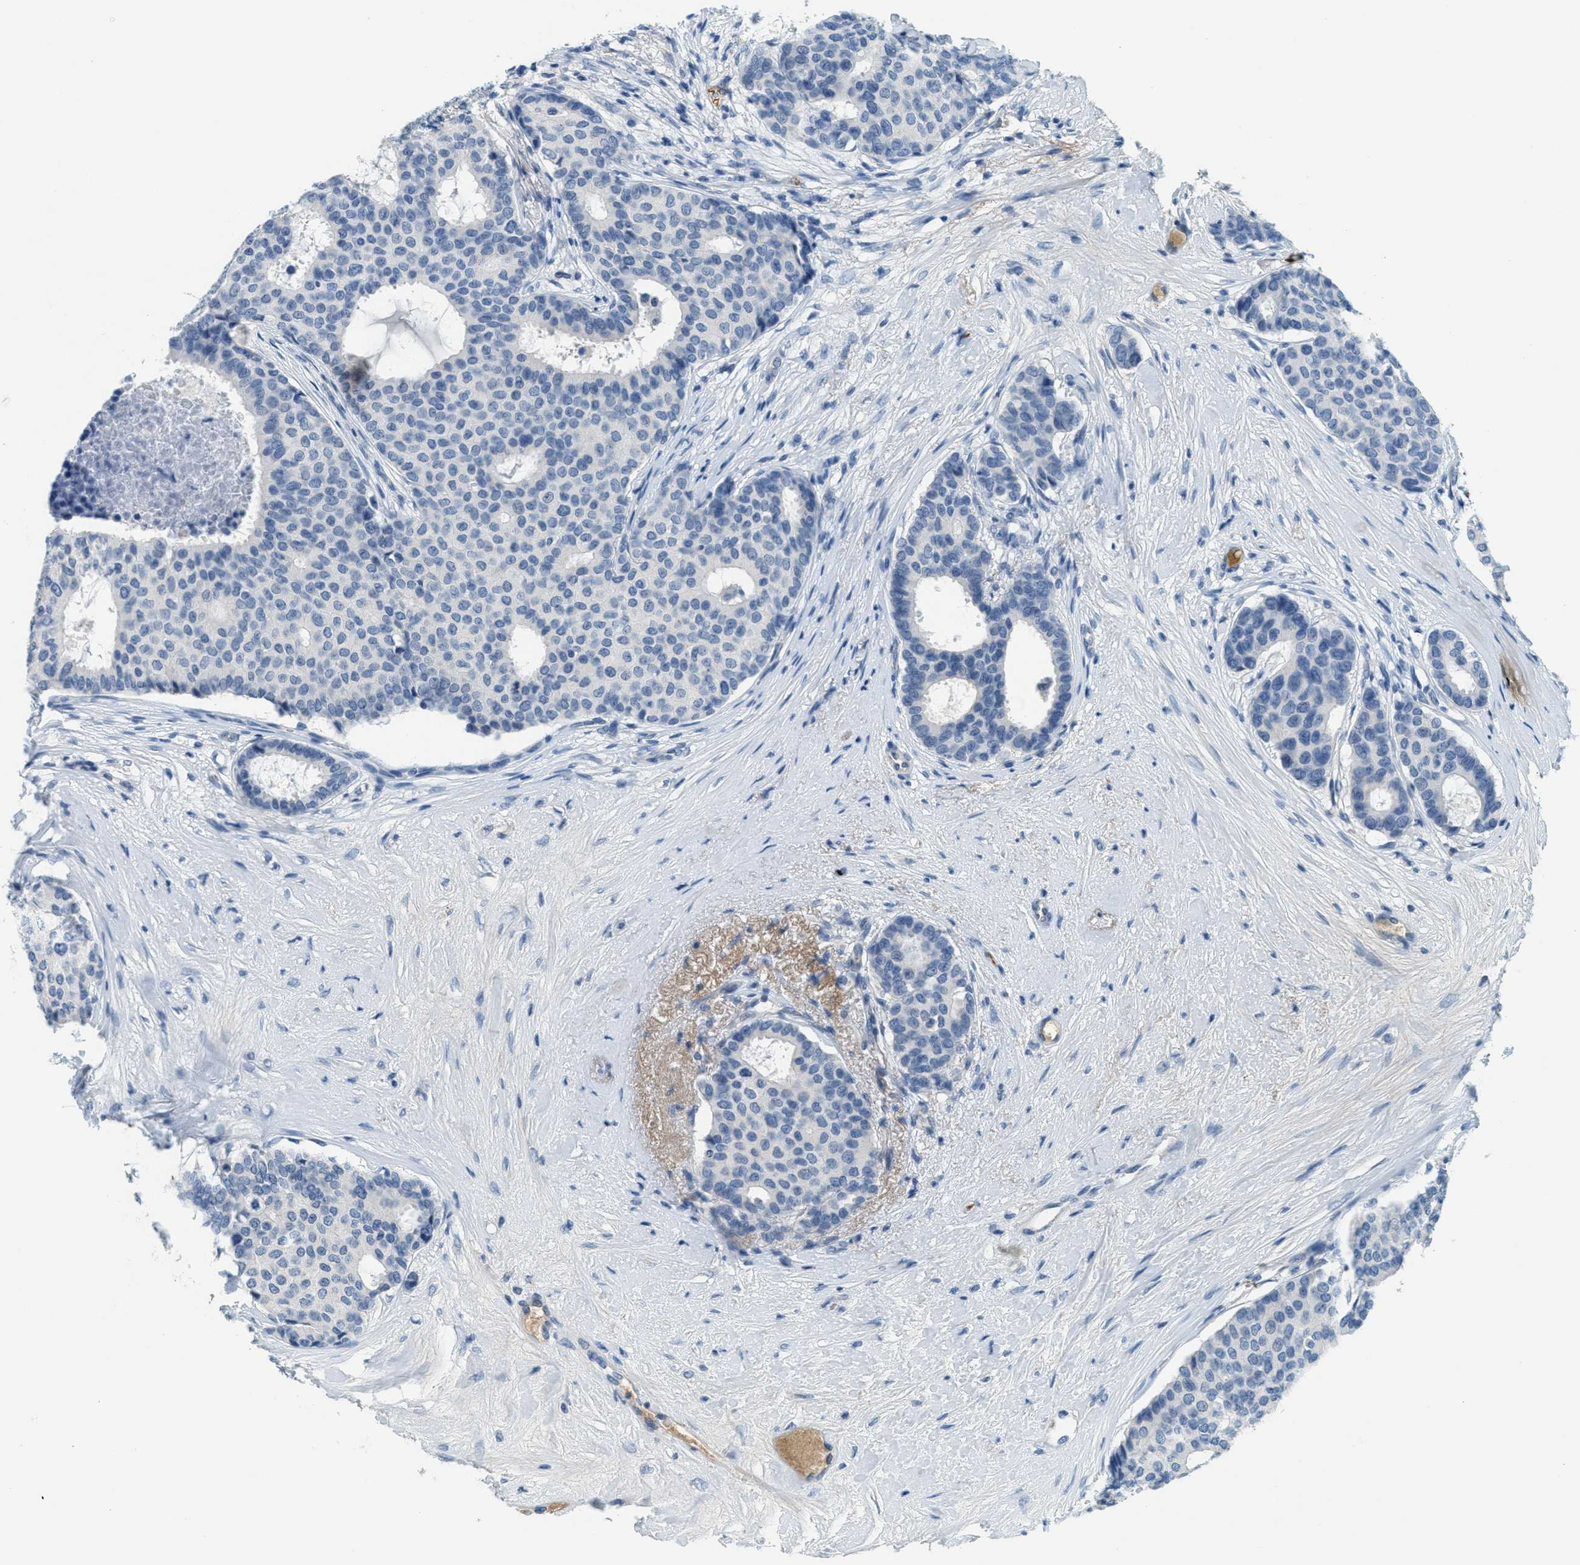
{"staining": {"intensity": "negative", "quantity": "none", "location": "none"}, "tissue": "breast cancer", "cell_type": "Tumor cells", "image_type": "cancer", "snomed": [{"axis": "morphology", "description": "Duct carcinoma"}, {"axis": "topography", "description": "Breast"}], "caption": "This is a photomicrograph of immunohistochemistry (IHC) staining of breast cancer, which shows no expression in tumor cells.", "gene": "A2M", "patient": {"sex": "female", "age": 75}}